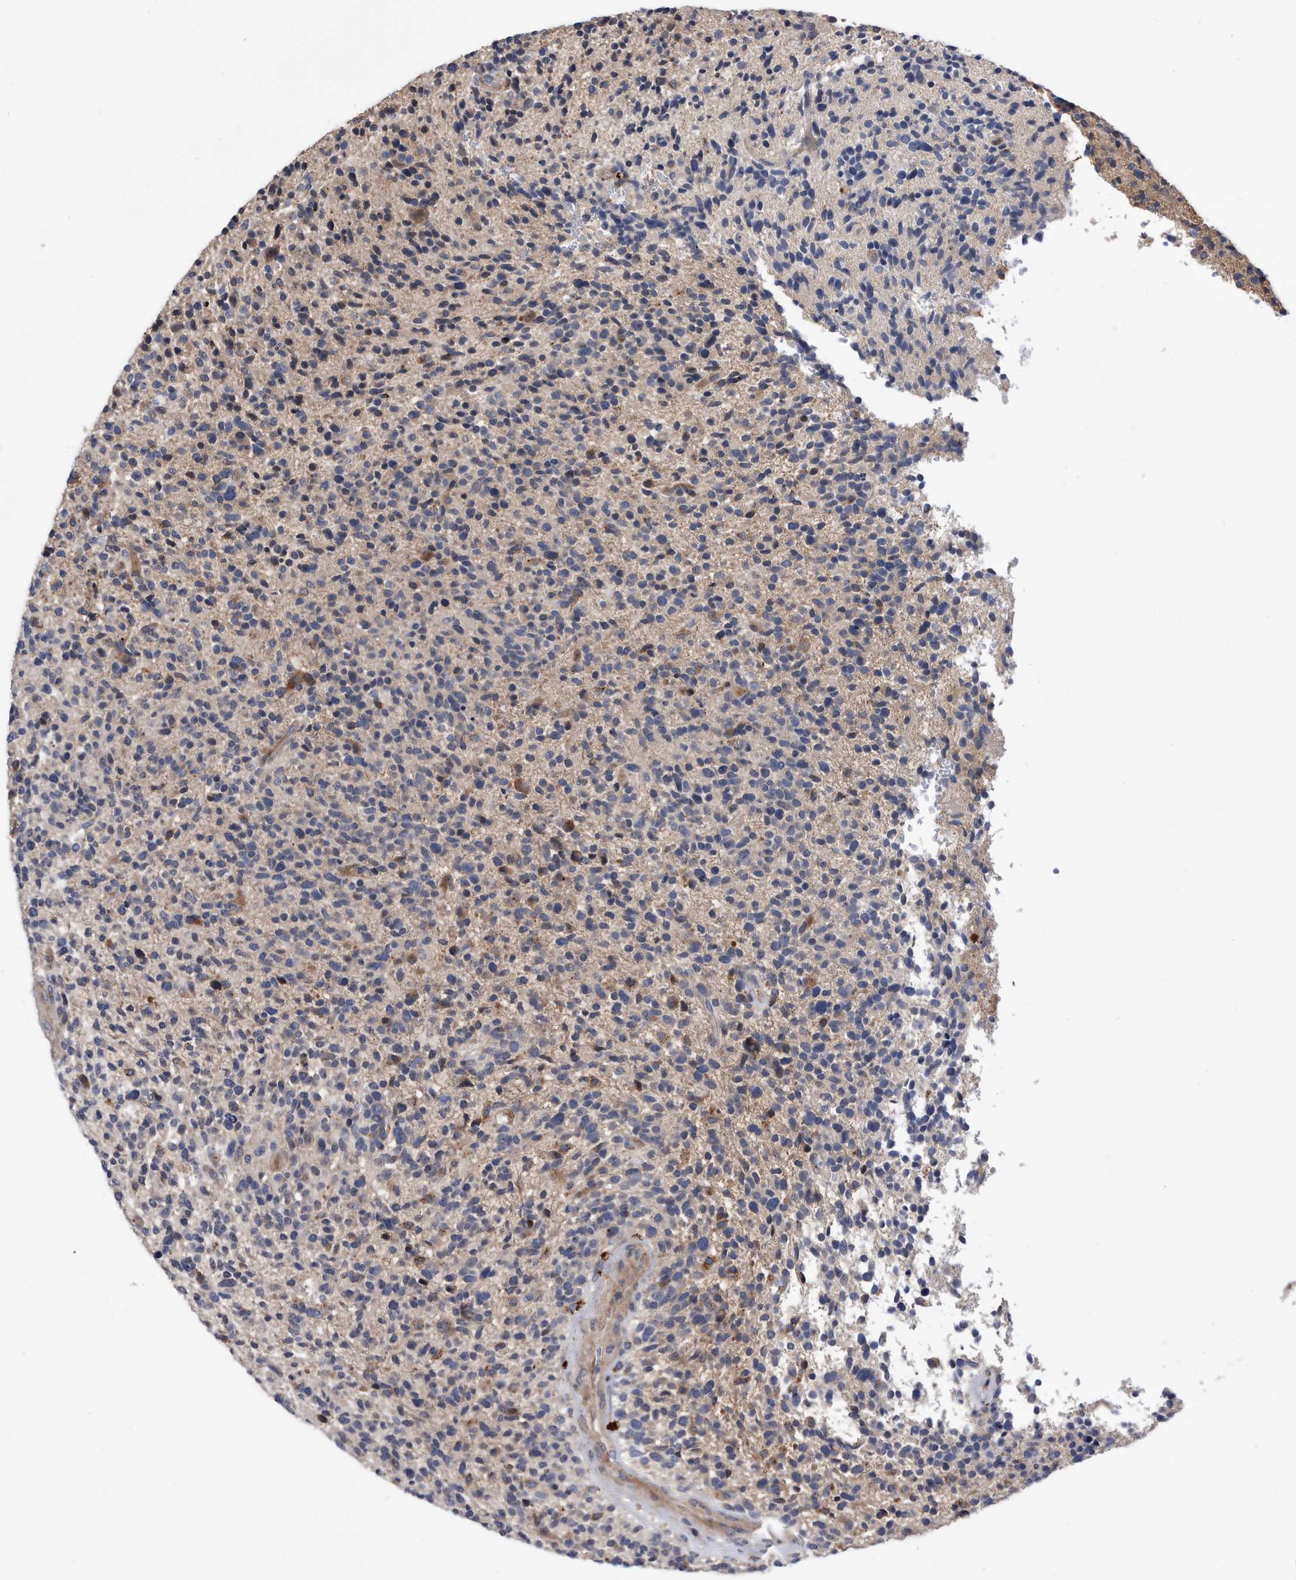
{"staining": {"intensity": "negative", "quantity": "none", "location": "none"}, "tissue": "glioma", "cell_type": "Tumor cells", "image_type": "cancer", "snomed": [{"axis": "morphology", "description": "Glioma, malignant, High grade"}, {"axis": "topography", "description": "Brain"}], "caption": "High magnification brightfield microscopy of high-grade glioma (malignant) stained with DAB (brown) and counterstained with hematoxylin (blue): tumor cells show no significant expression. The staining was performed using DAB (3,3'-diaminobenzidine) to visualize the protein expression in brown, while the nuclei were stained in blue with hematoxylin (Magnification: 20x).", "gene": "BAIAP3", "patient": {"sex": "male", "age": 72}}